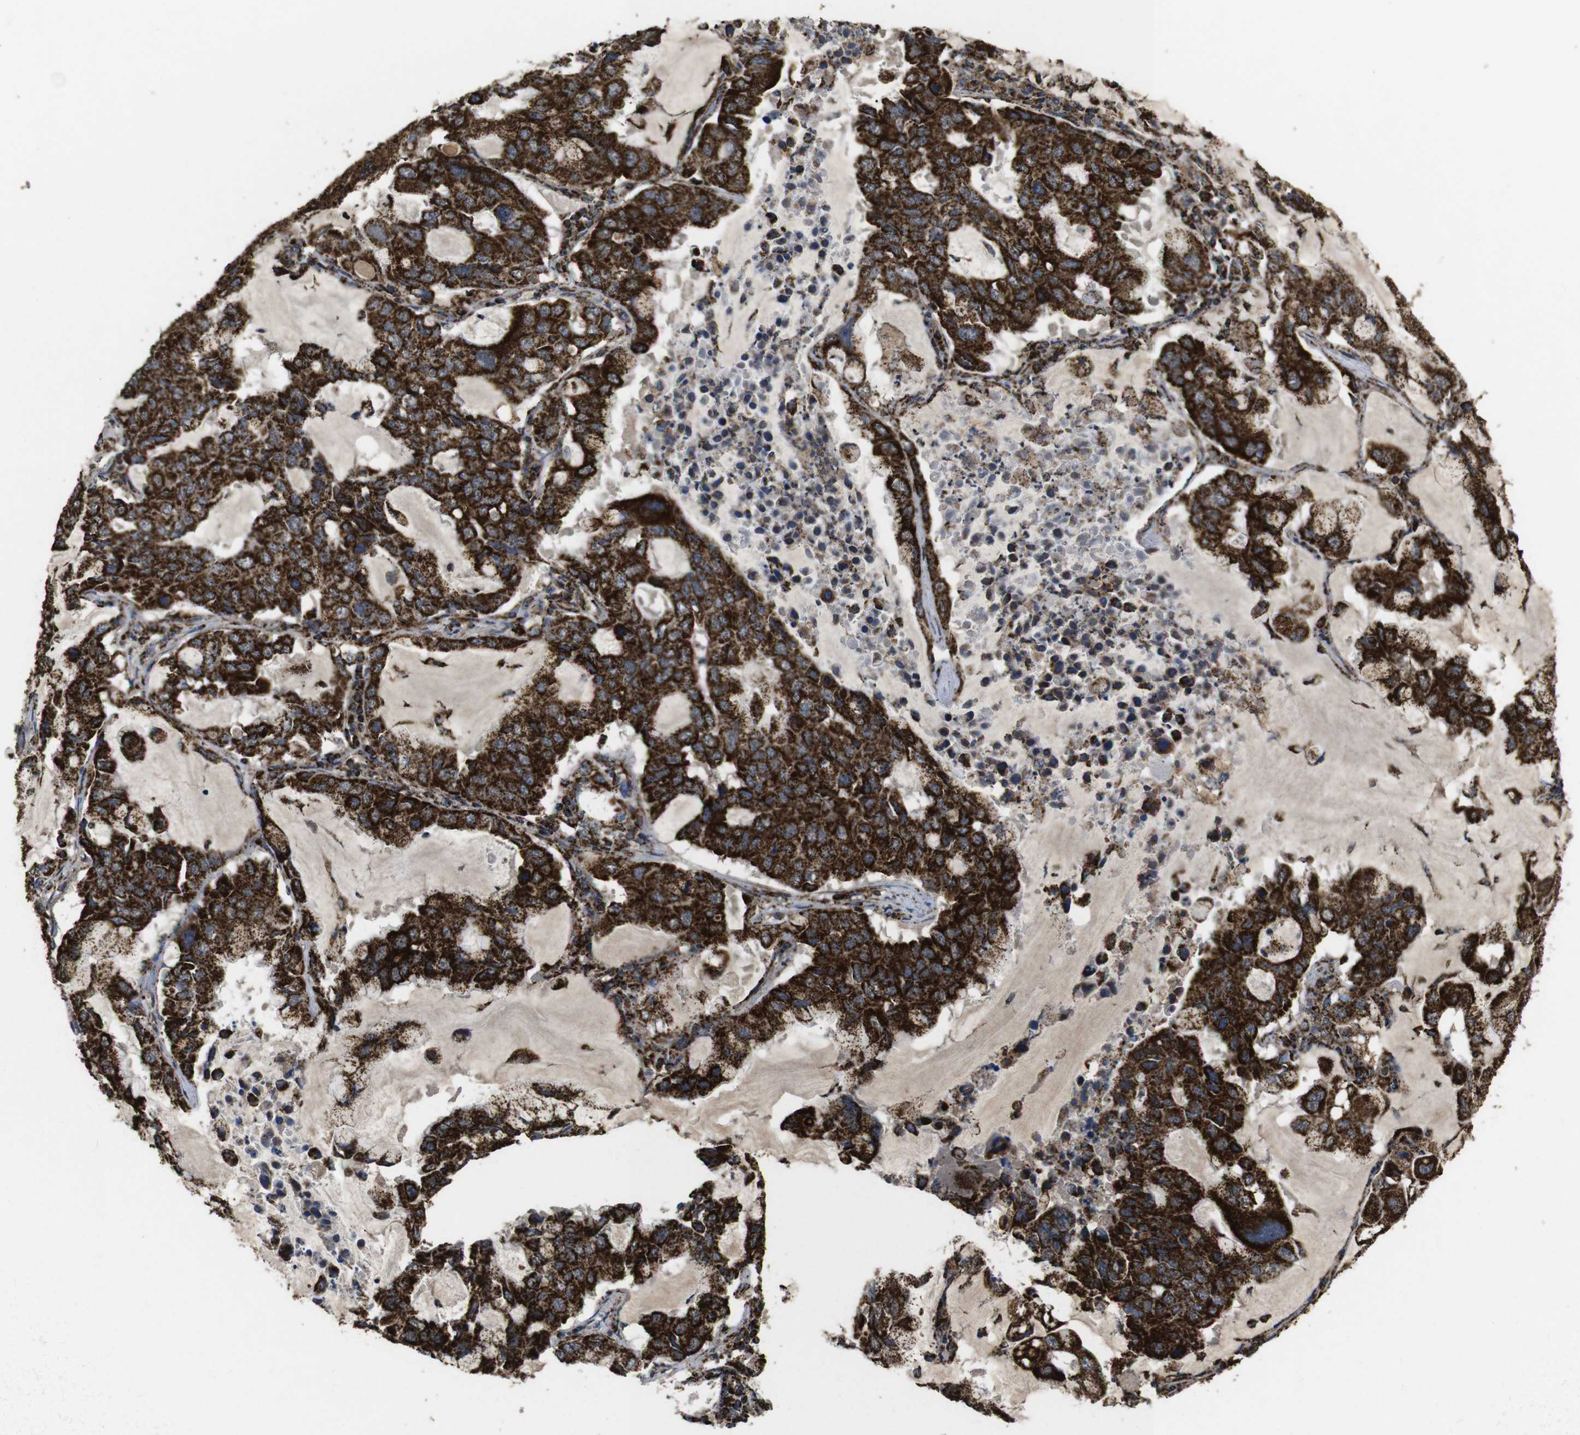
{"staining": {"intensity": "strong", "quantity": ">75%", "location": "cytoplasmic/membranous"}, "tissue": "lung cancer", "cell_type": "Tumor cells", "image_type": "cancer", "snomed": [{"axis": "morphology", "description": "Adenocarcinoma, NOS"}, {"axis": "topography", "description": "Lung"}], "caption": "Strong cytoplasmic/membranous positivity is present in about >75% of tumor cells in lung adenocarcinoma. The staining was performed using DAB (3,3'-diaminobenzidine), with brown indicating positive protein expression. Nuclei are stained blue with hematoxylin.", "gene": "ATP5F1A", "patient": {"sex": "male", "age": 64}}